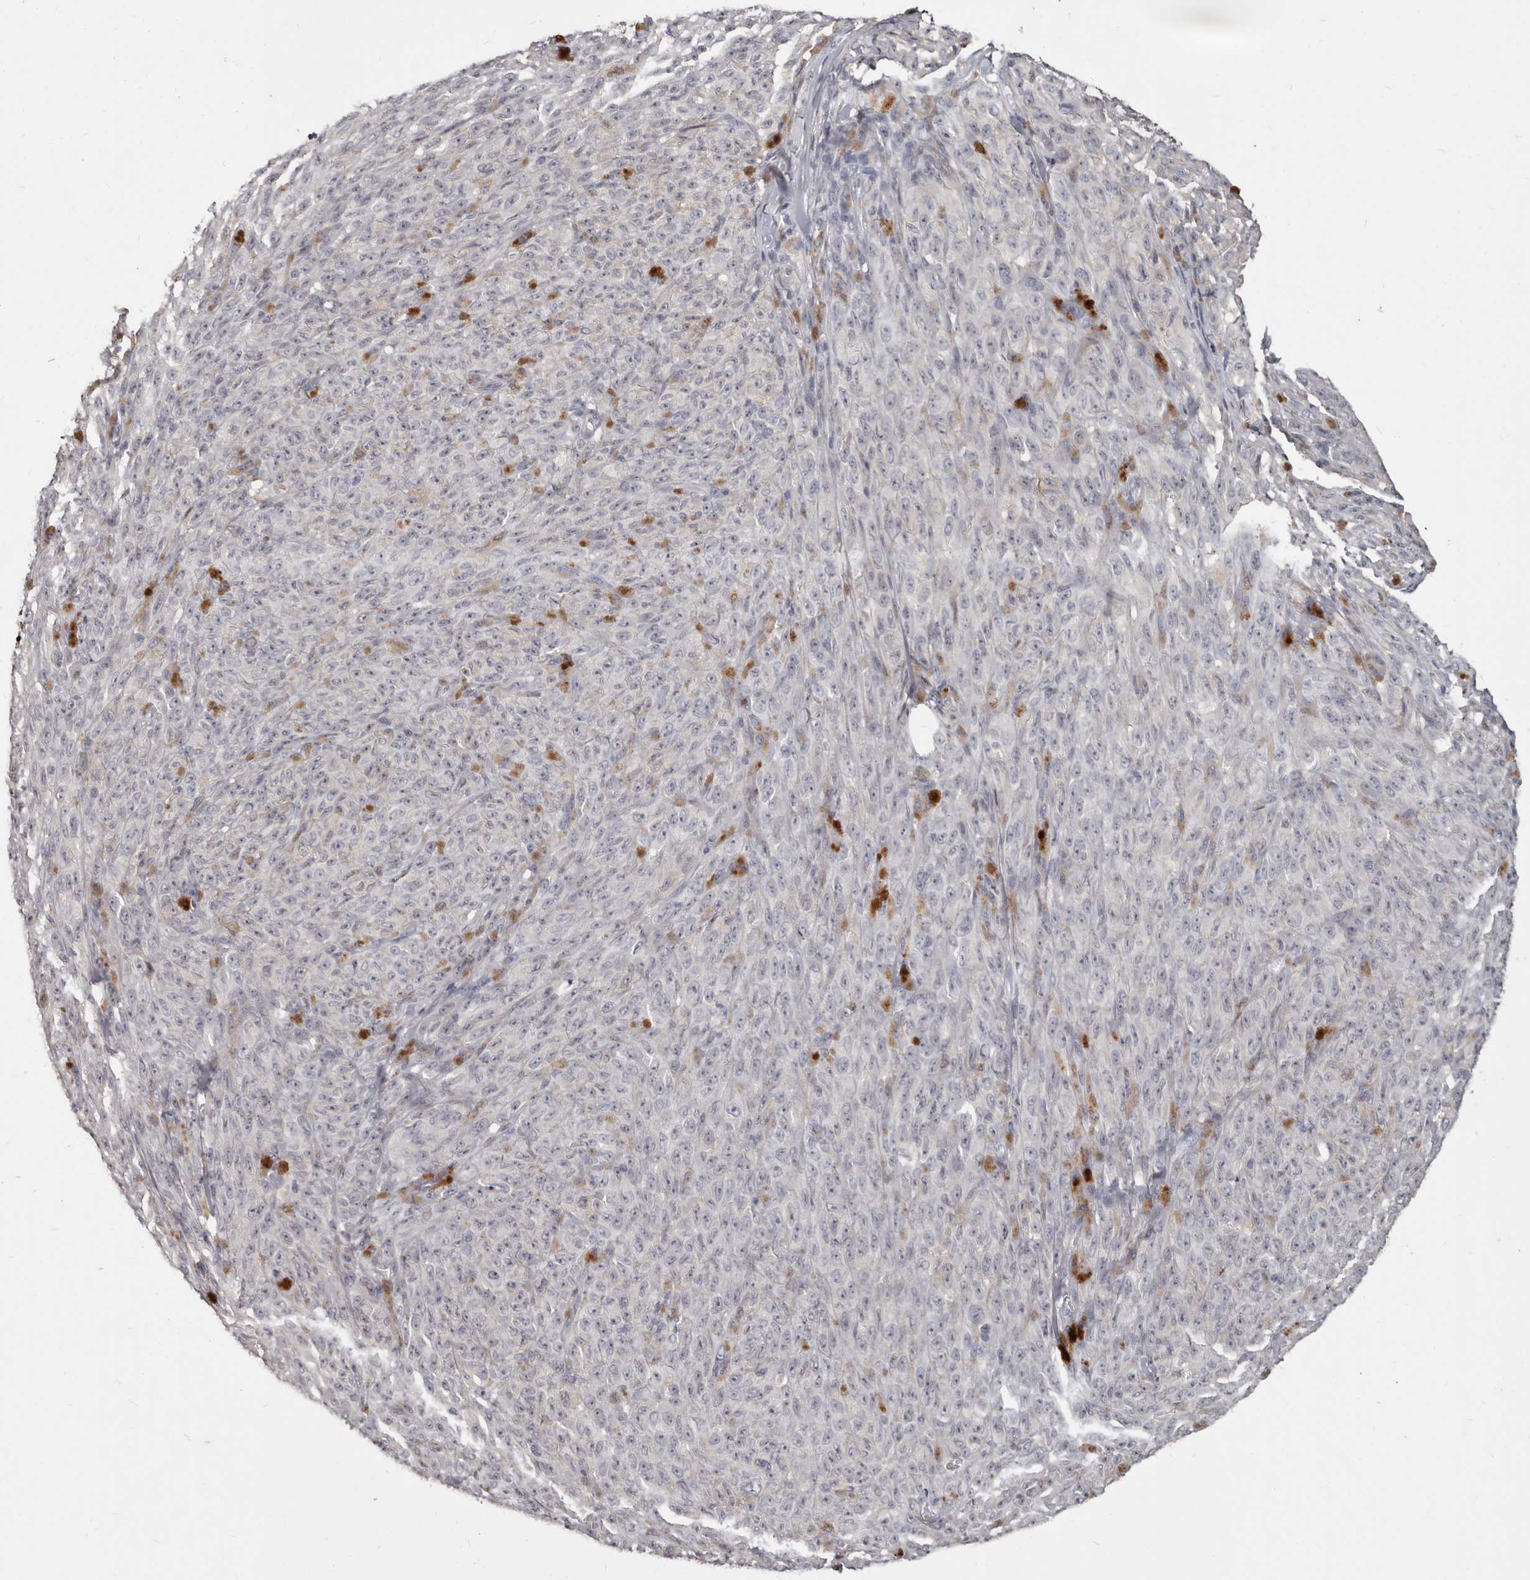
{"staining": {"intensity": "negative", "quantity": "none", "location": "none"}, "tissue": "melanoma", "cell_type": "Tumor cells", "image_type": "cancer", "snomed": [{"axis": "morphology", "description": "Malignant melanoma, NOS"}, {"axis": "topography", "description": "Skin"}], "caption": "There is no significant staining in tumor cells of malignant melanoma.", "gene": "GPR157", "patient": {"sex": "female", "age": 82}}